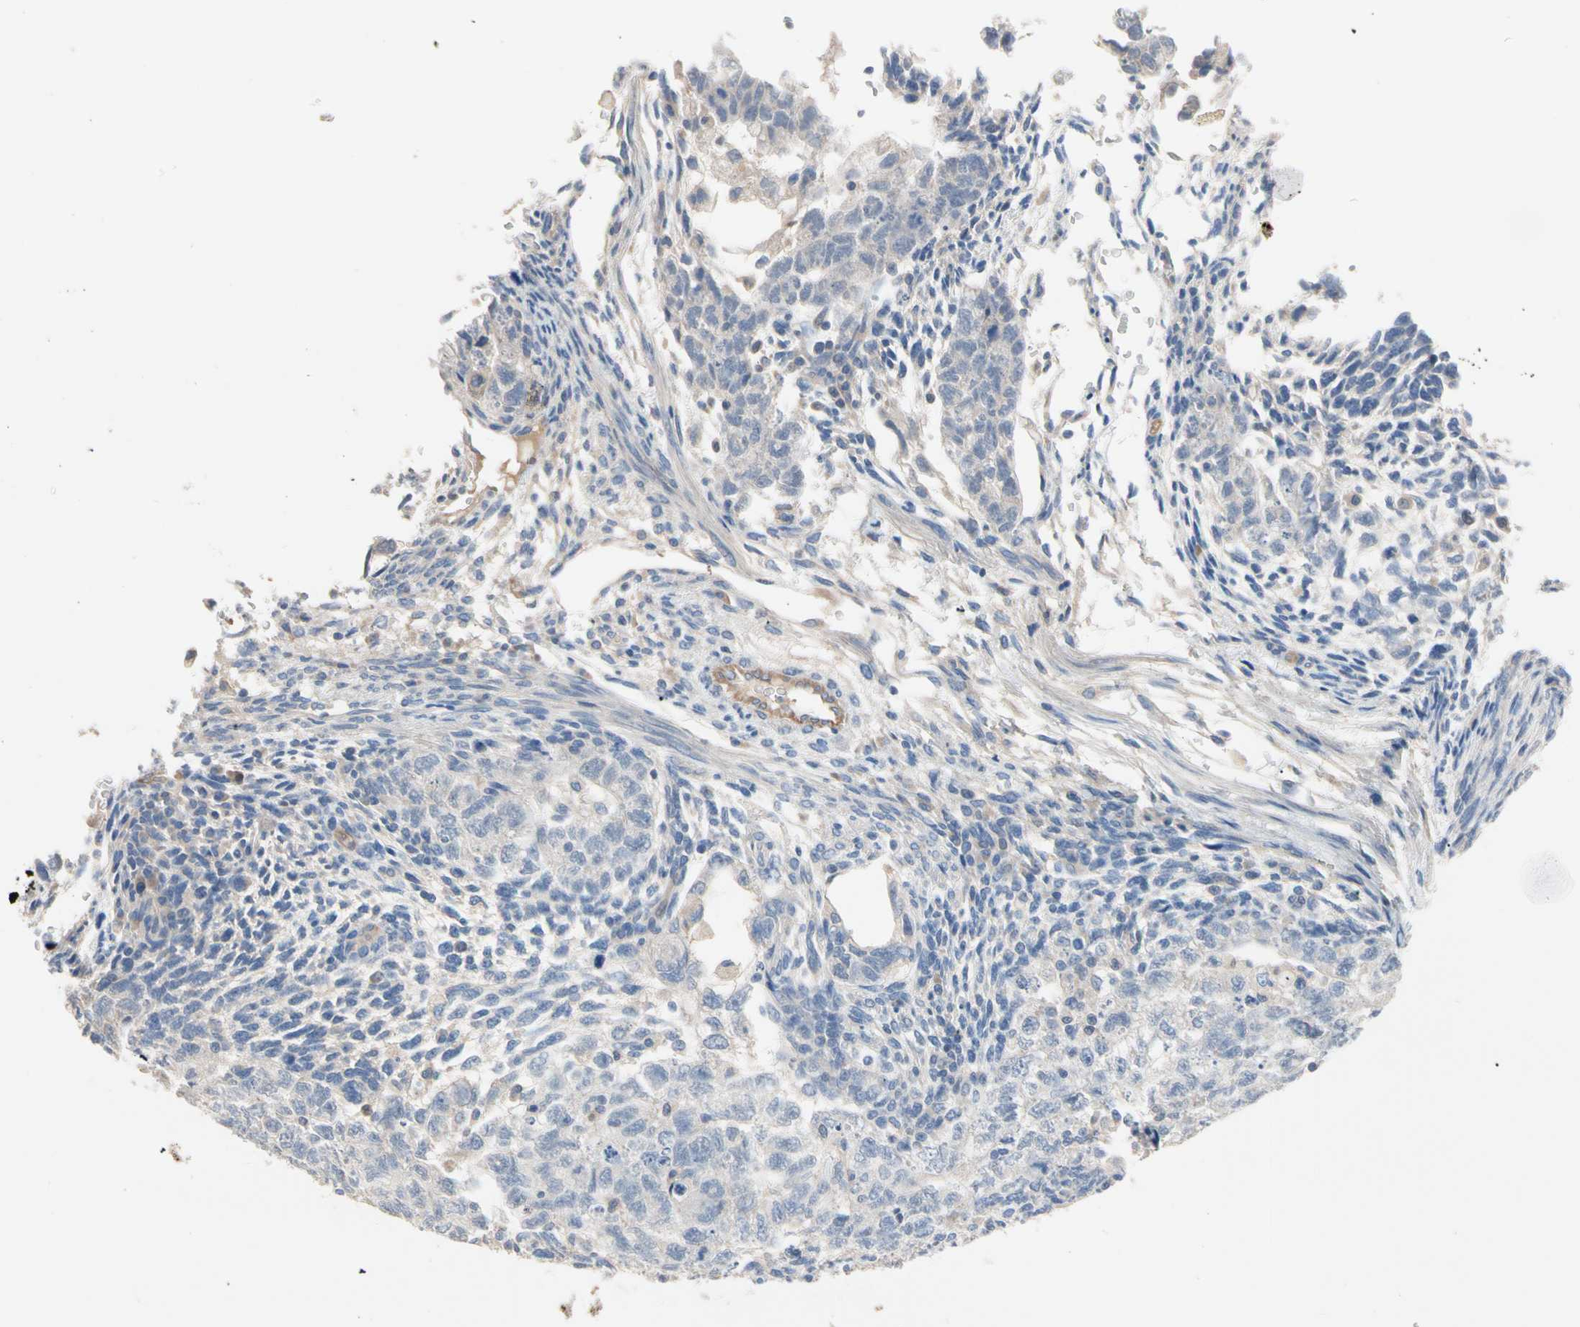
{"staining": {"intensity": "negative", "quantity": "none", "location": "none"}, "tissue": "testis cancer", "cell_type": "Tumor cells", "image_type": "cancer", "snomed": [{"axis": "morphology", "description": "Normal tissue, NOS"}, {"axis": "morphology", "description": "Carcinoma, Embryonal, NOS"}, {"axis": "topography", "description": "Testis"}], "caption": "Immunohistochemistry photomicrograph of human embryonal carcinoma (testis) stained for a protein (brown), which shows no expression in tumor cells.", "gene": "BBOX1", "patient": {"sex": "male", "age": 36}}